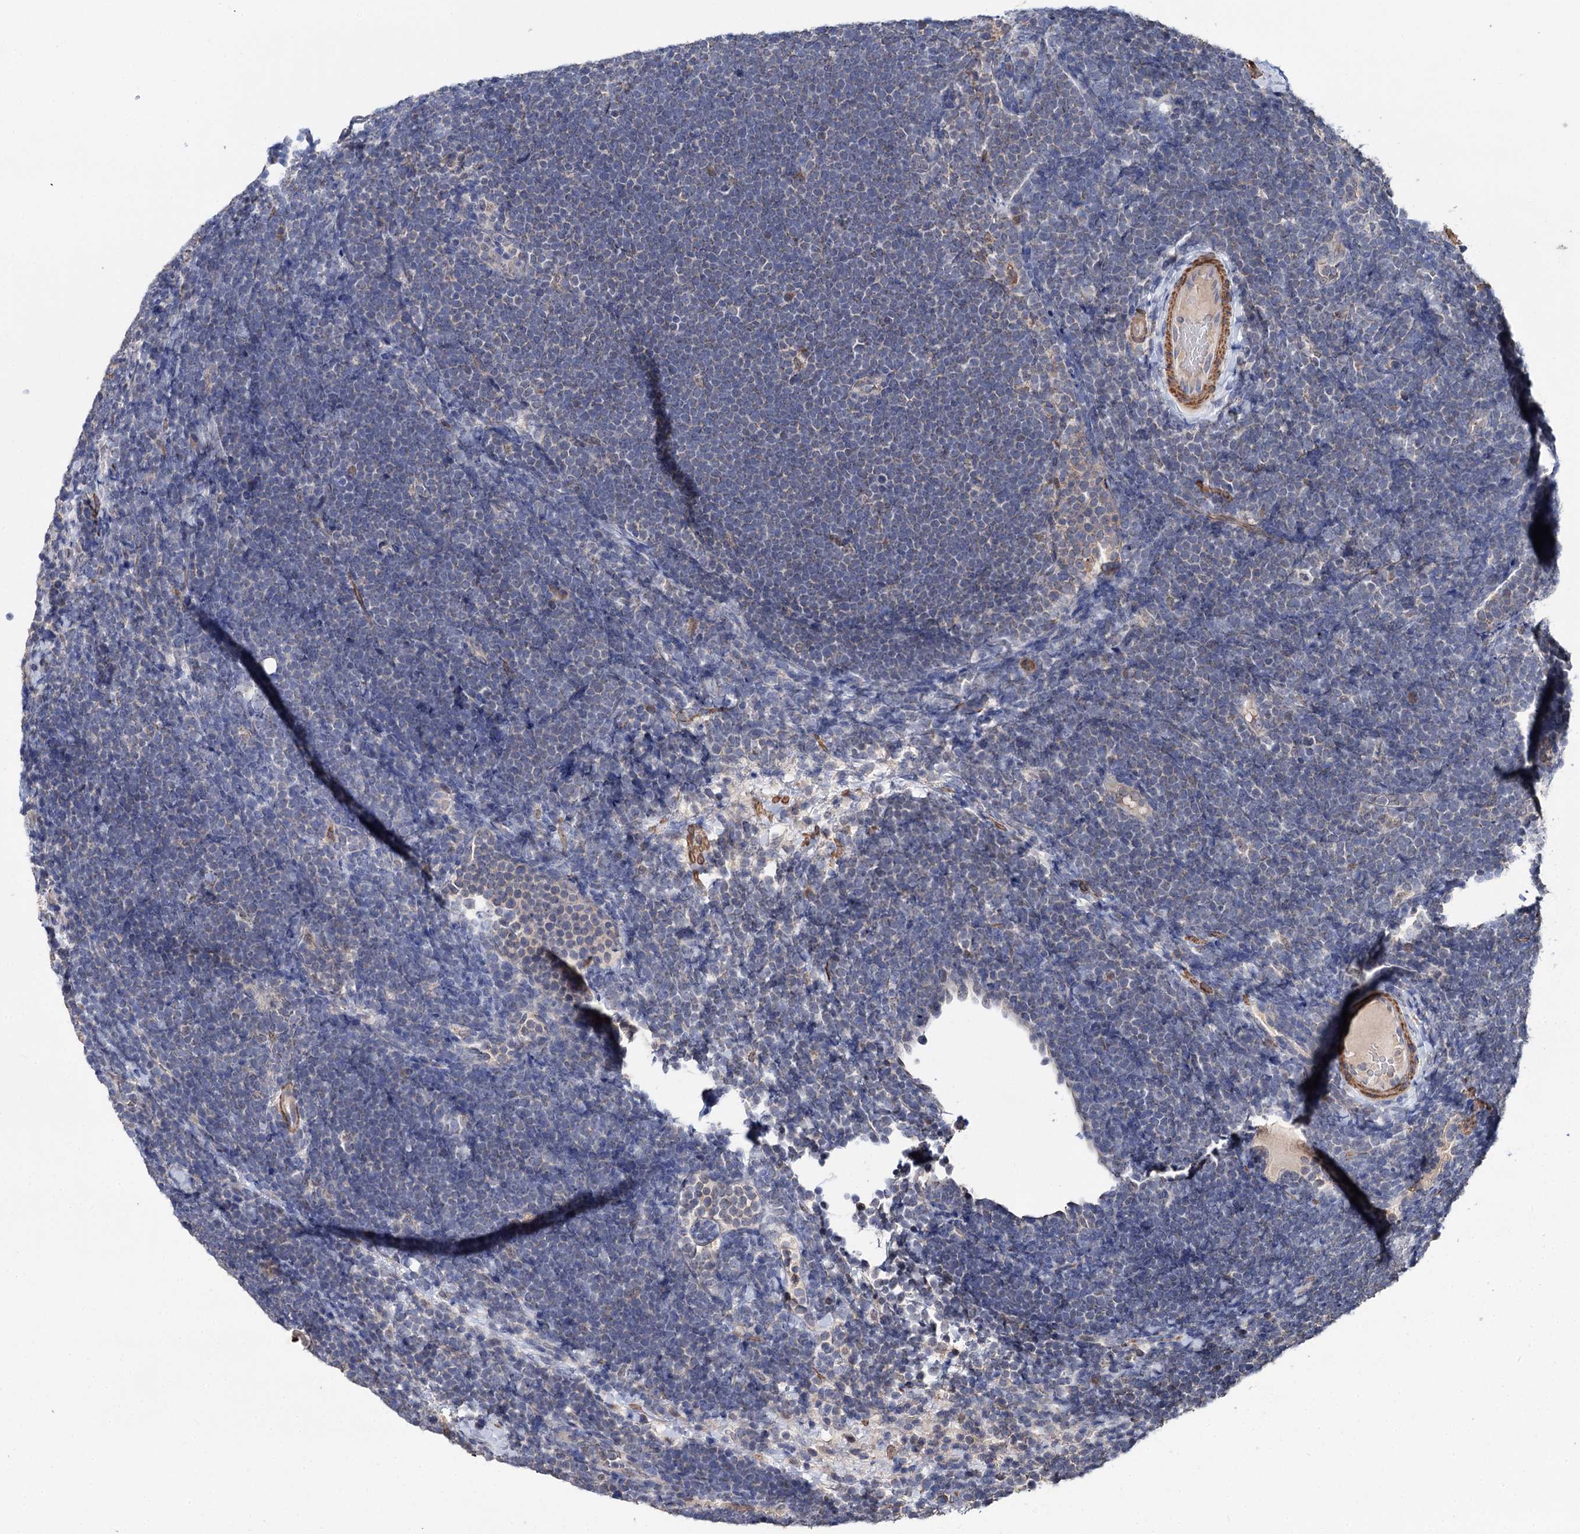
{"staining": {"intensity": "negative", "quantity": "none", "location": "none"}, "tissue": "lymphoma", "cell_type": "Tumor cells", "image_type": "cancer", "snomed": [{"axis": "morphology", "description": "Malignant lymphoma, non-Hodgkin's type, High grade"}, {"axis": "topography", "description": "Lymph node"}], "caption": "This is an immunohistochemistry histopathology image of malignant lymphoma, non-Hodgkin's type (high-grade). There is no expression in tumor cells.", "gene": "CLPB", "patient": {"sex": "male", "age": 13}}